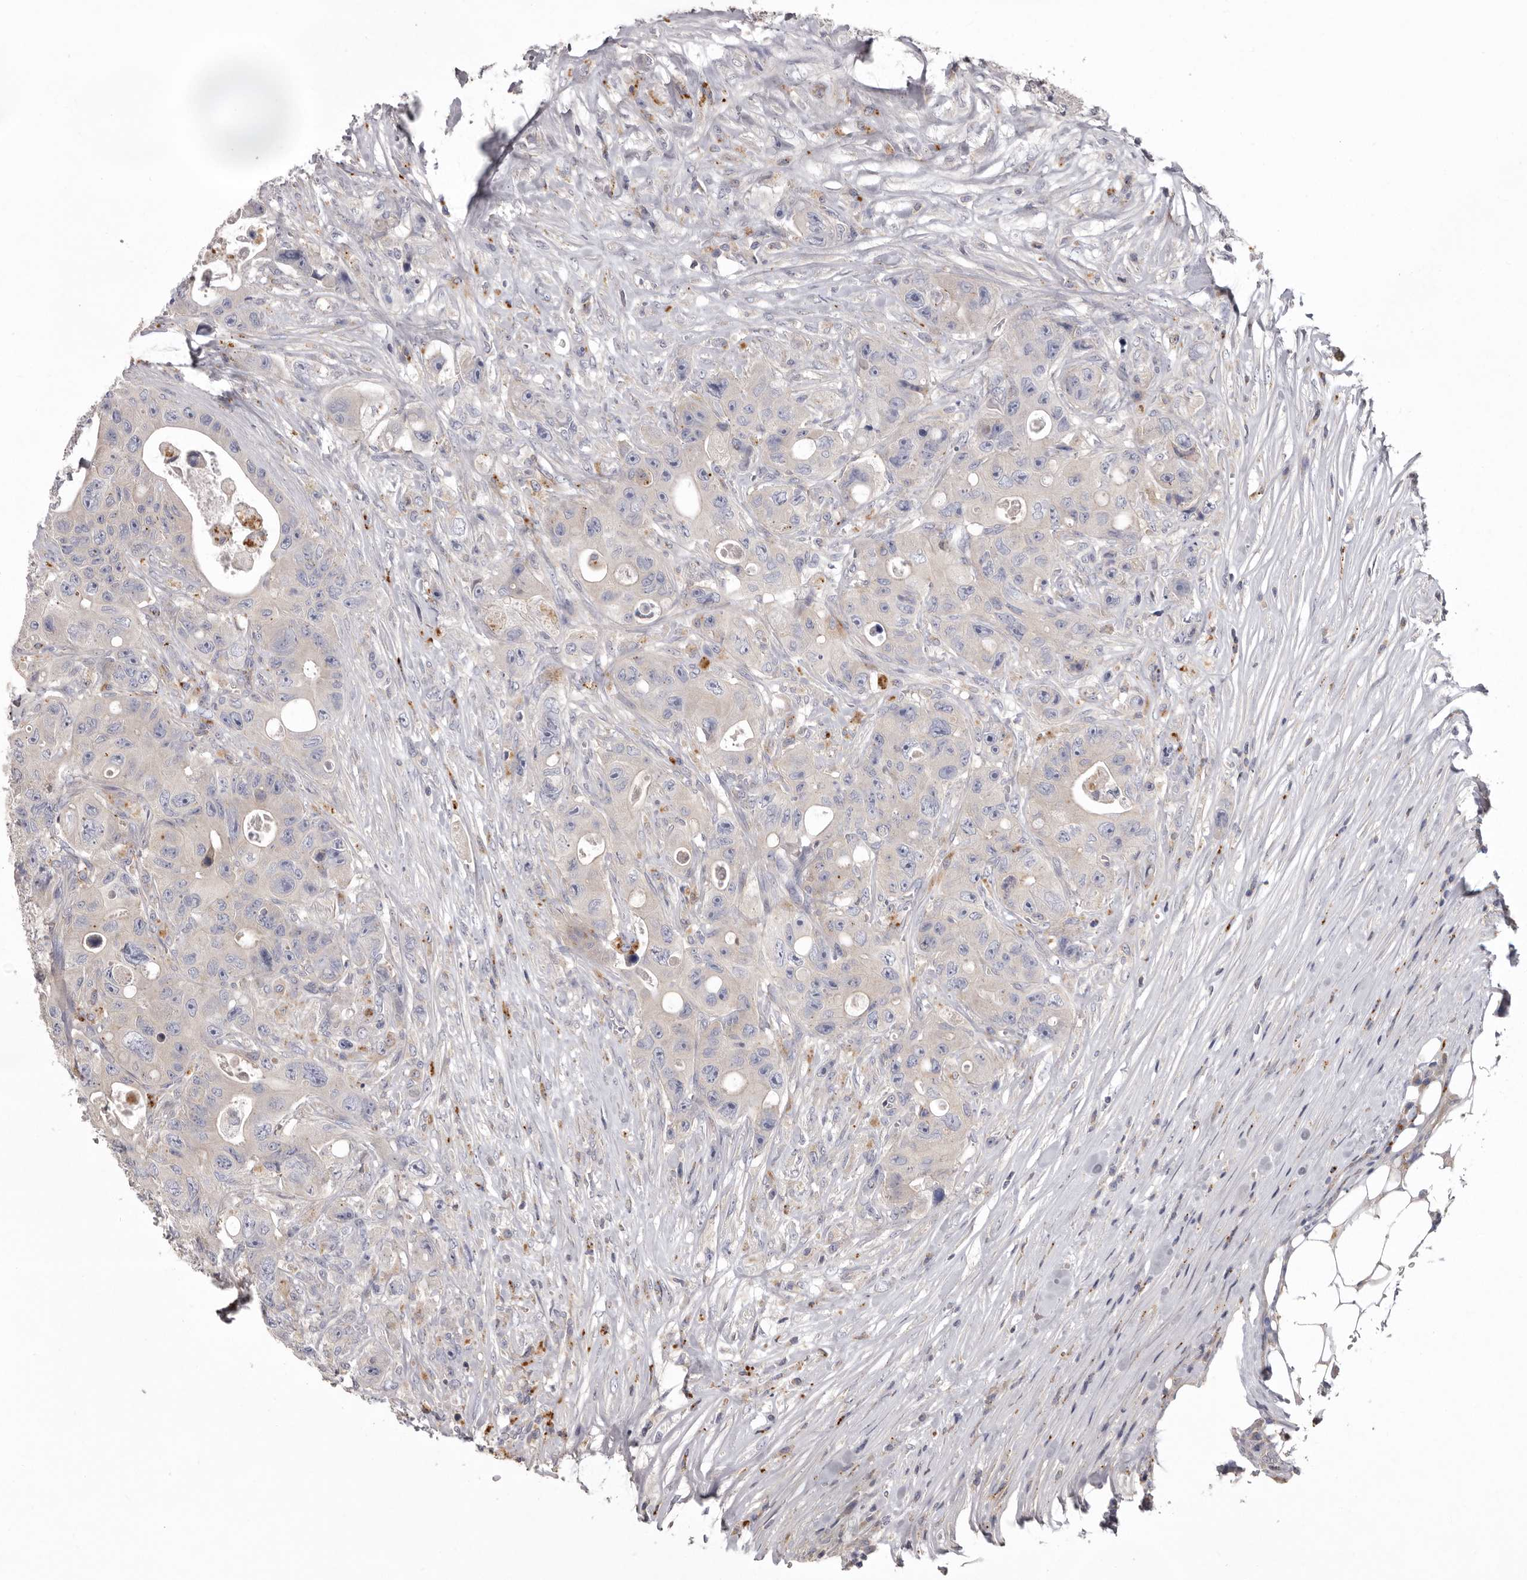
{"staining": {"intensity": "negative", "quantity": "none", "location": "none"}, "tissue": "colorectal cancer", "cell_type": "Tumor cells", "image_type": "cancer", "snomed": [{"axis": "morphology", "description": "Adenocarcinoma, NOS"}, {"axis": "topography", "description": "Colon"}], "caption": "A photomicrograph of human colorectal cancer is negative for staining in tumor cells. (Brightfield microscopy of DAB IHC at high magnification).", "gene": "WDR47", "patient": {"sex": "female", "age": 46}}